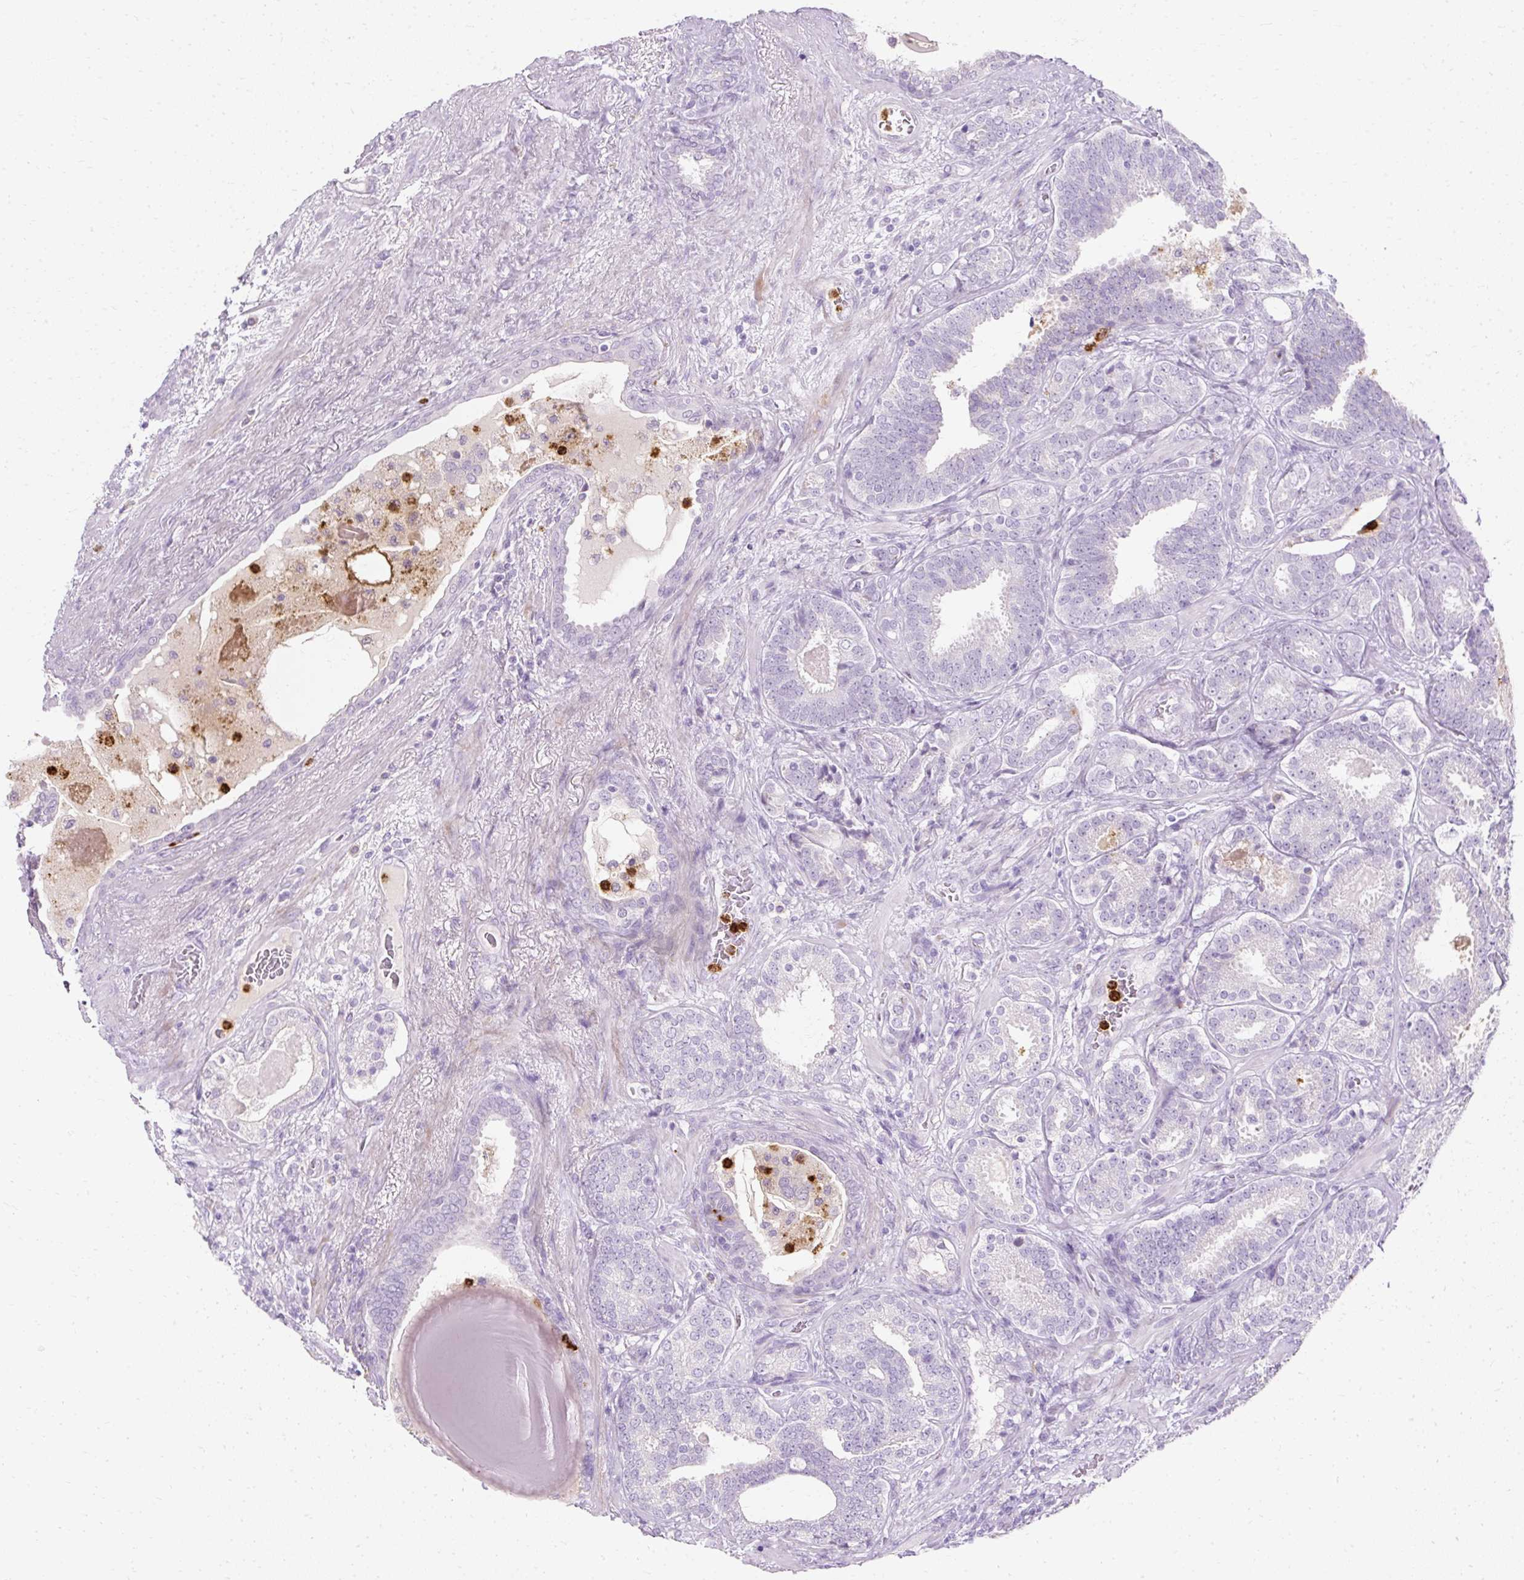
{"staining": {"intensity": "negative", "quantity": "none", "location": "none"}, "tissue": "prostate cancer", "cell_type": "Tumor cells", "image_type": "cancer", "snomed": [{"axis": "morphology", "description": "Adenocarcinoma, High grade"}, {"axis": "topography", "description": "Prostate"}], "caption": "The photomicrograph exhibits no staining of tumor cells in adenocarcinoma (high-grade) (prostate).", "gene": "DEFA1", "patient": {"sex": "male", "age": 65}}